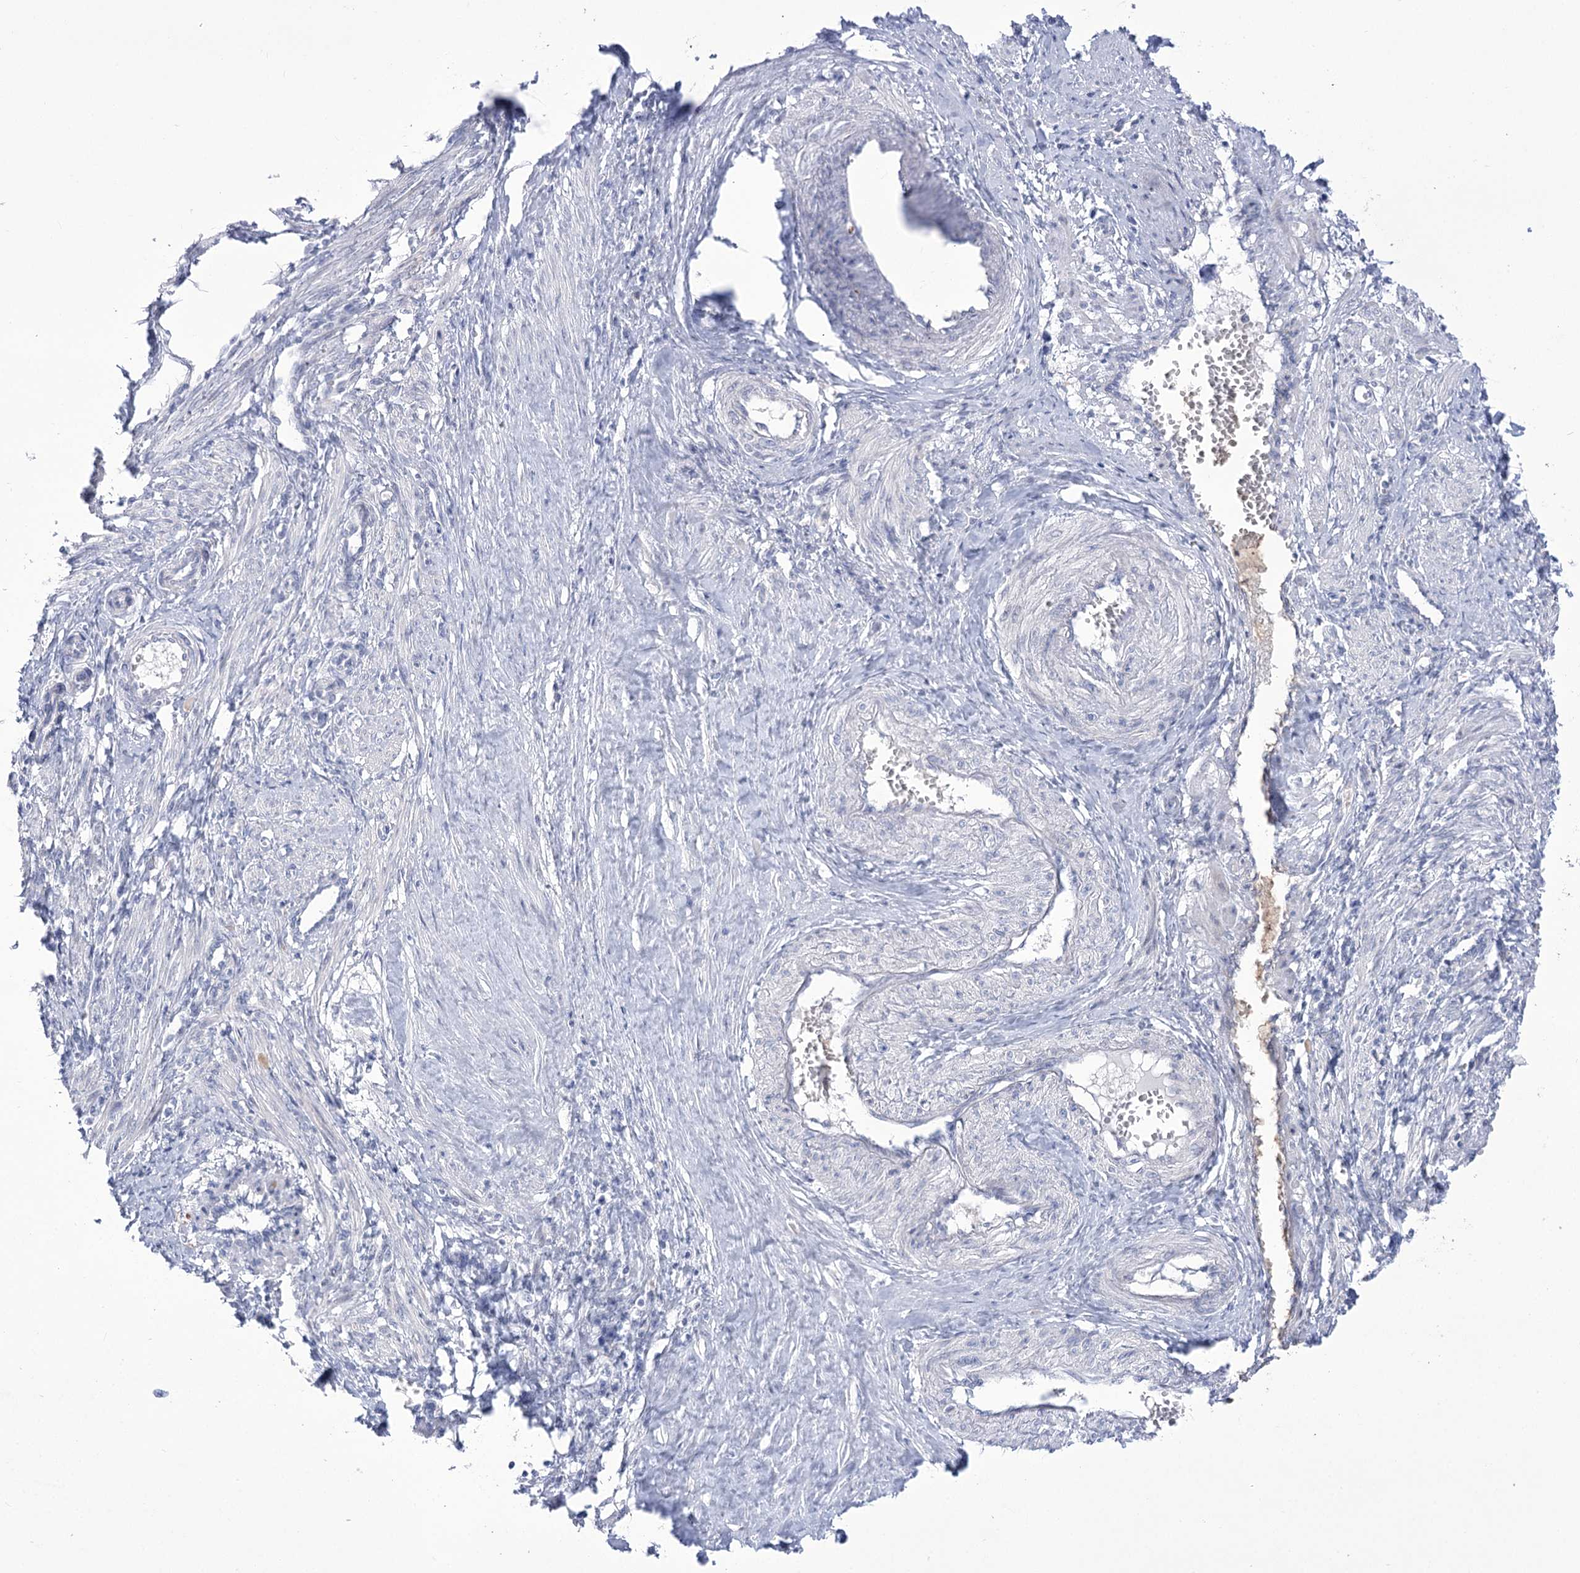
{"staining": {"intensity": "negative", "quantity": "none", "location": "none"}, "tissue": "smooth muscle", "cell_type": "Smooth muscle cells", "image_type": "normal", "snomed": [{"axis": "morphology", "description": "Normal tissue, NOS"}, {"axis": "topography", "description": "Endometrium"}], "caption": "The micrograph displays no staining of smooth muscle cells in normal smooth muscle. Brightfield microscopy of immunohistochemistry stained with DAB (3,3'-diaminobenzidine) (brown) and hematoxylin (blue), captured at high magnification.", "gene": "BEND7", "patient": {"sex": "female", "age": 33}}